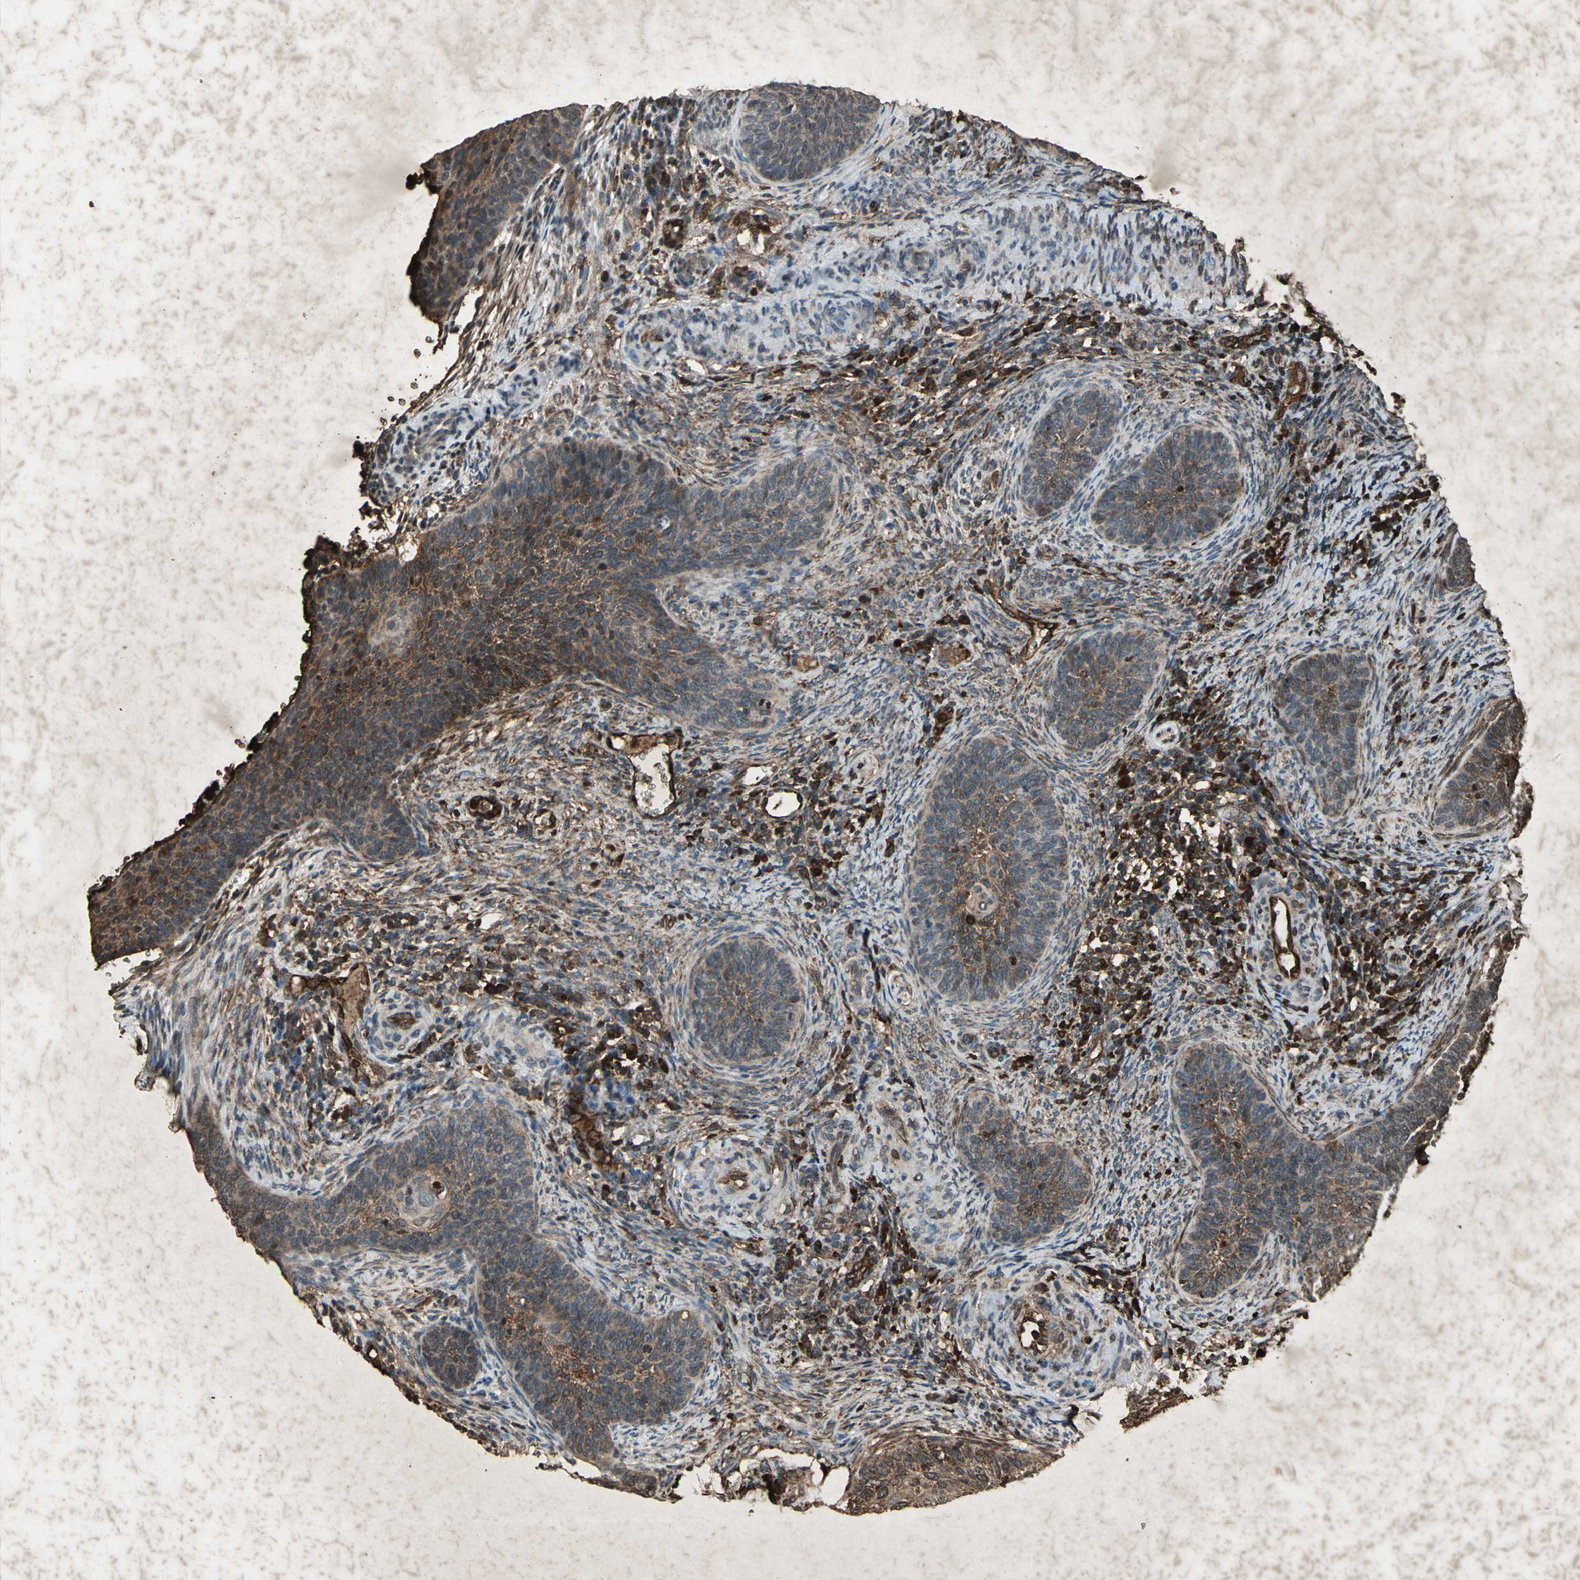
{"staining": {"intensity": "strong", "quantity": ">75%", "location": "cytoplasmic/membranous,nuclear"}, "tissue": "cervical cancer", "cell_type": "Tumor cells", "image_type": "cancer", "snomed": [{"axis": "morphology", "description": "Squamous cell carcinoma, NOS"}, {"axis": "topography", "description": "Cervix"}], "caption": "A photomicrograph of cervical squamous cell carcinoma stained for a protein shows strong cytoplasmic/membranous and nuclear brown staining in tumor cells. The protein is stained brown, and the nuclei are stained in blue (DAB IHC with brightfield microscopy, high magnification).", "gene": "SEPTIN4", "patient": {"sex": "female", "age": 33}}